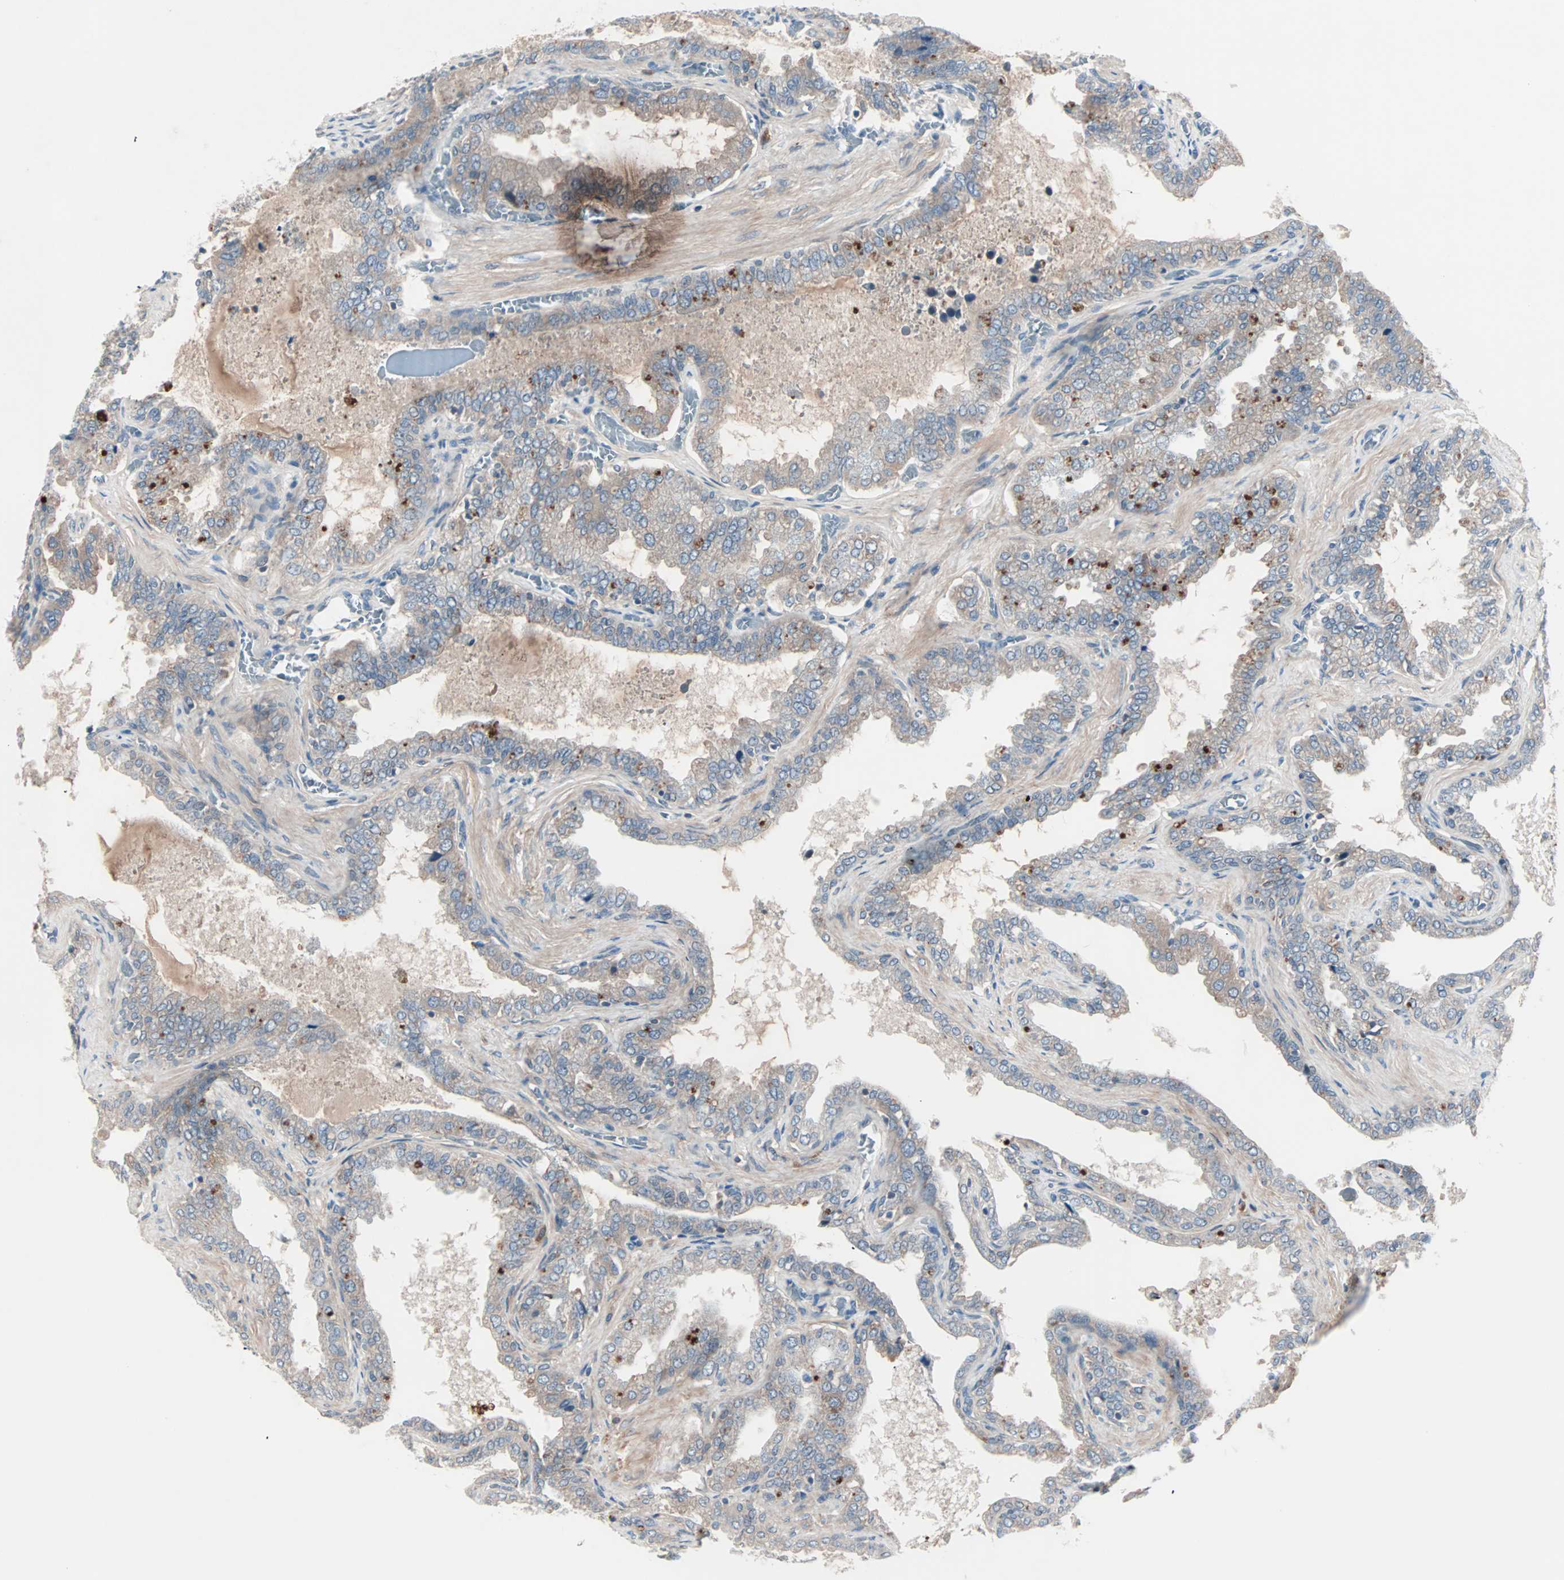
{"staining": {"intensity": "moderate", "quantity": ">75%", "location": "cytoplasmic/membranous"}, "tissue": "seminal vesicle", "cell_type": "Glandular cells", "image_type": "normal", "snomed": [{"axis": "morphology", "description": "Normal tissue, NOS"}, {"axis": "topography", "description": "Seminal veicle"}], "caption": "Immunohistochemical staining of benign seminal vesicle reveals >75% levels of moderate cytoplasmic/membranous protein expression in about >75% of glandular cells. (Stains: DAB in brown, nuclei in blue, Microscopy: brightfield microscopy at high magnification).", "gene": "CAD", "patient": {"sex": "male", "age": 46}}